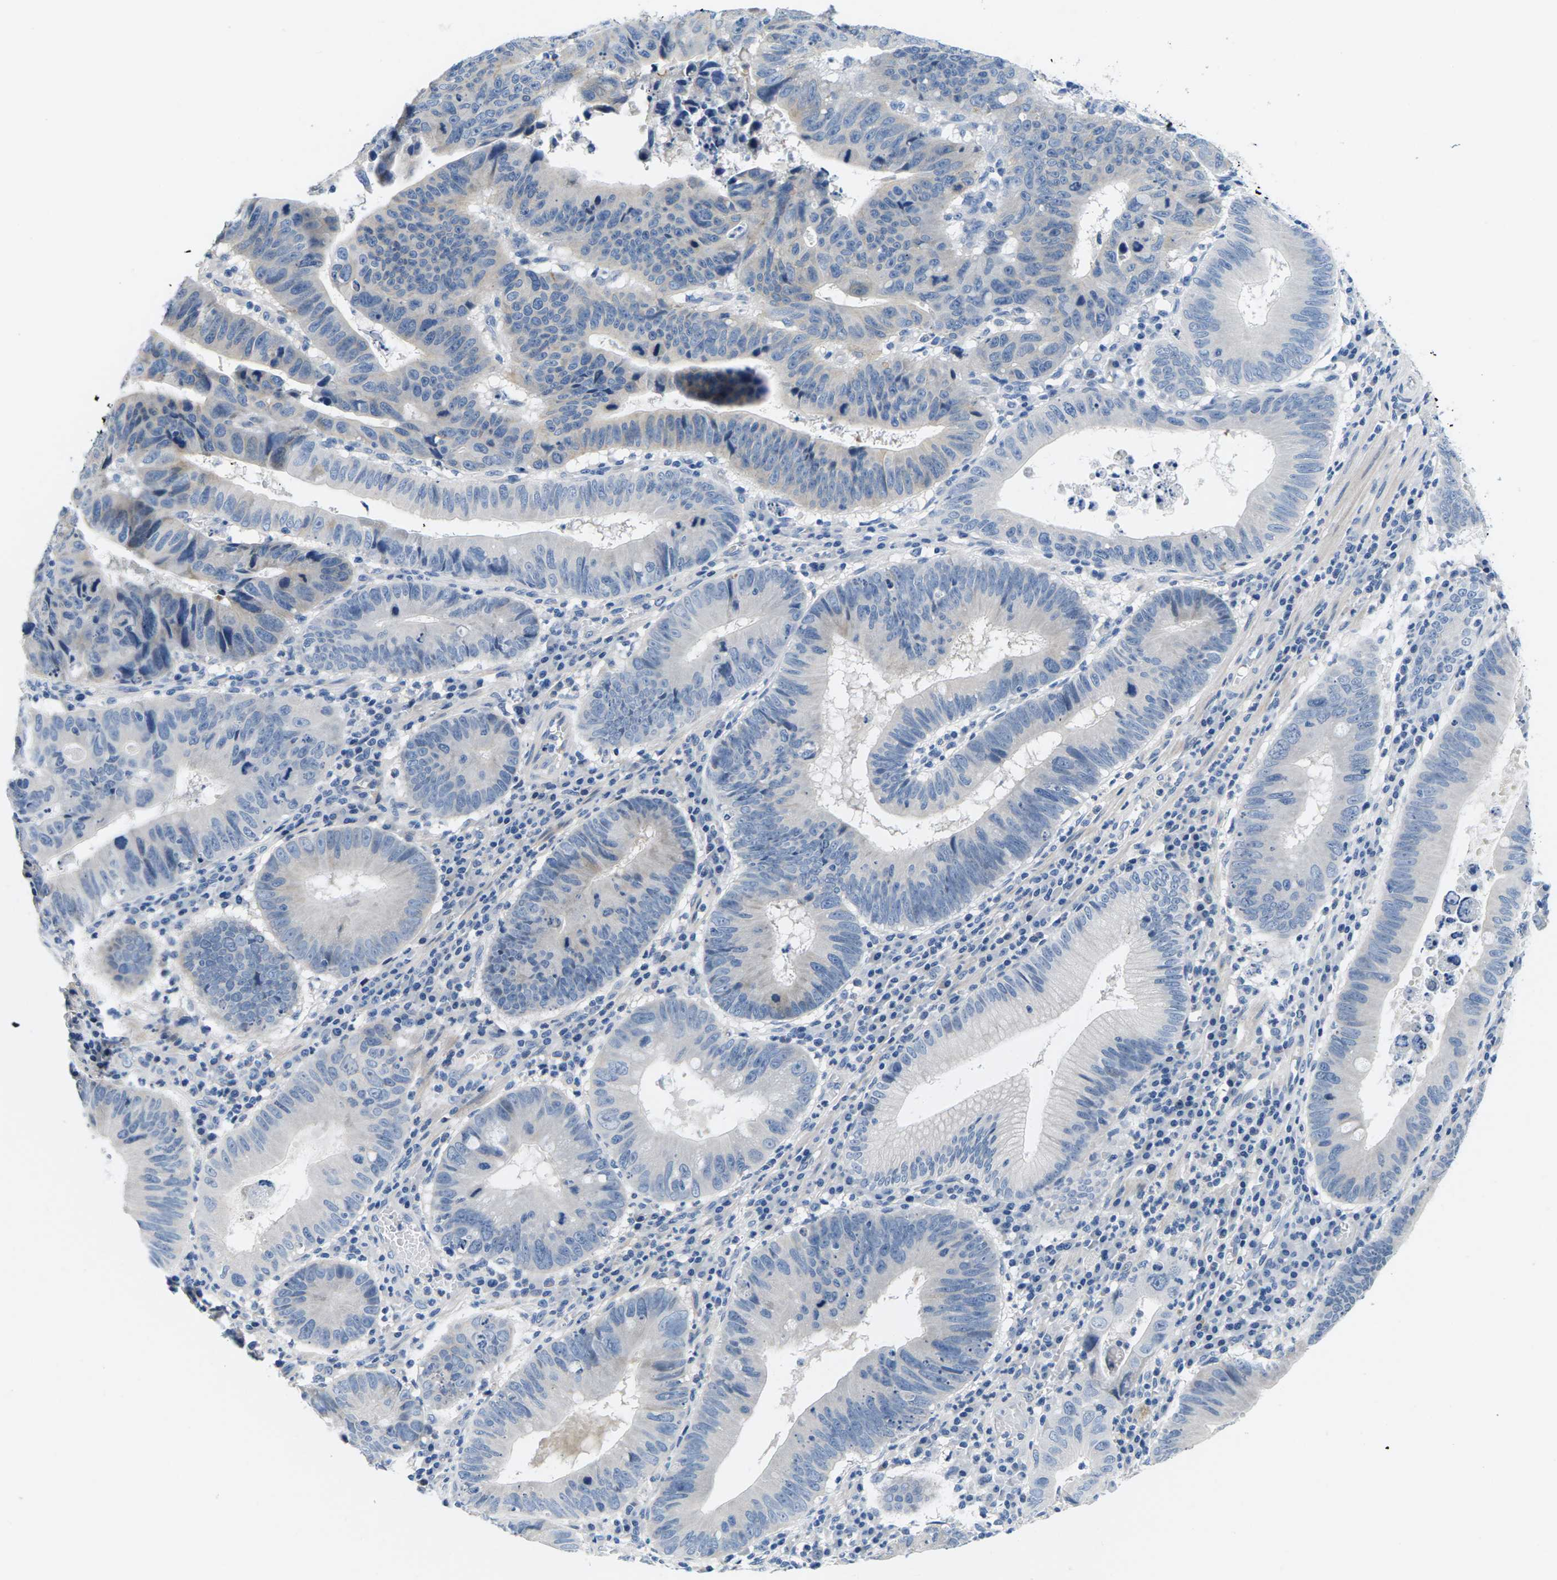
{"staining": {"intensity": "negative", "quantity": "none", "location": "none"}, "tissue": "stomach cancer", "cell_type": "Tumor cells", "image_type": "cancer", "snomed": [{"axis": "morphology", "description": "Adenocarcinoma, NOS"}, {"axis": "topography", "description": "Stomach"}], "caption": "Immunohistochemistry (IHC) photomicrograph of neoplastic tissue: human stomach cancer stained with DAB reveals no significant protein expression in tumor cells.", "gene": "TSPAN2", "patient": {"sex": "male", "age": 59}}